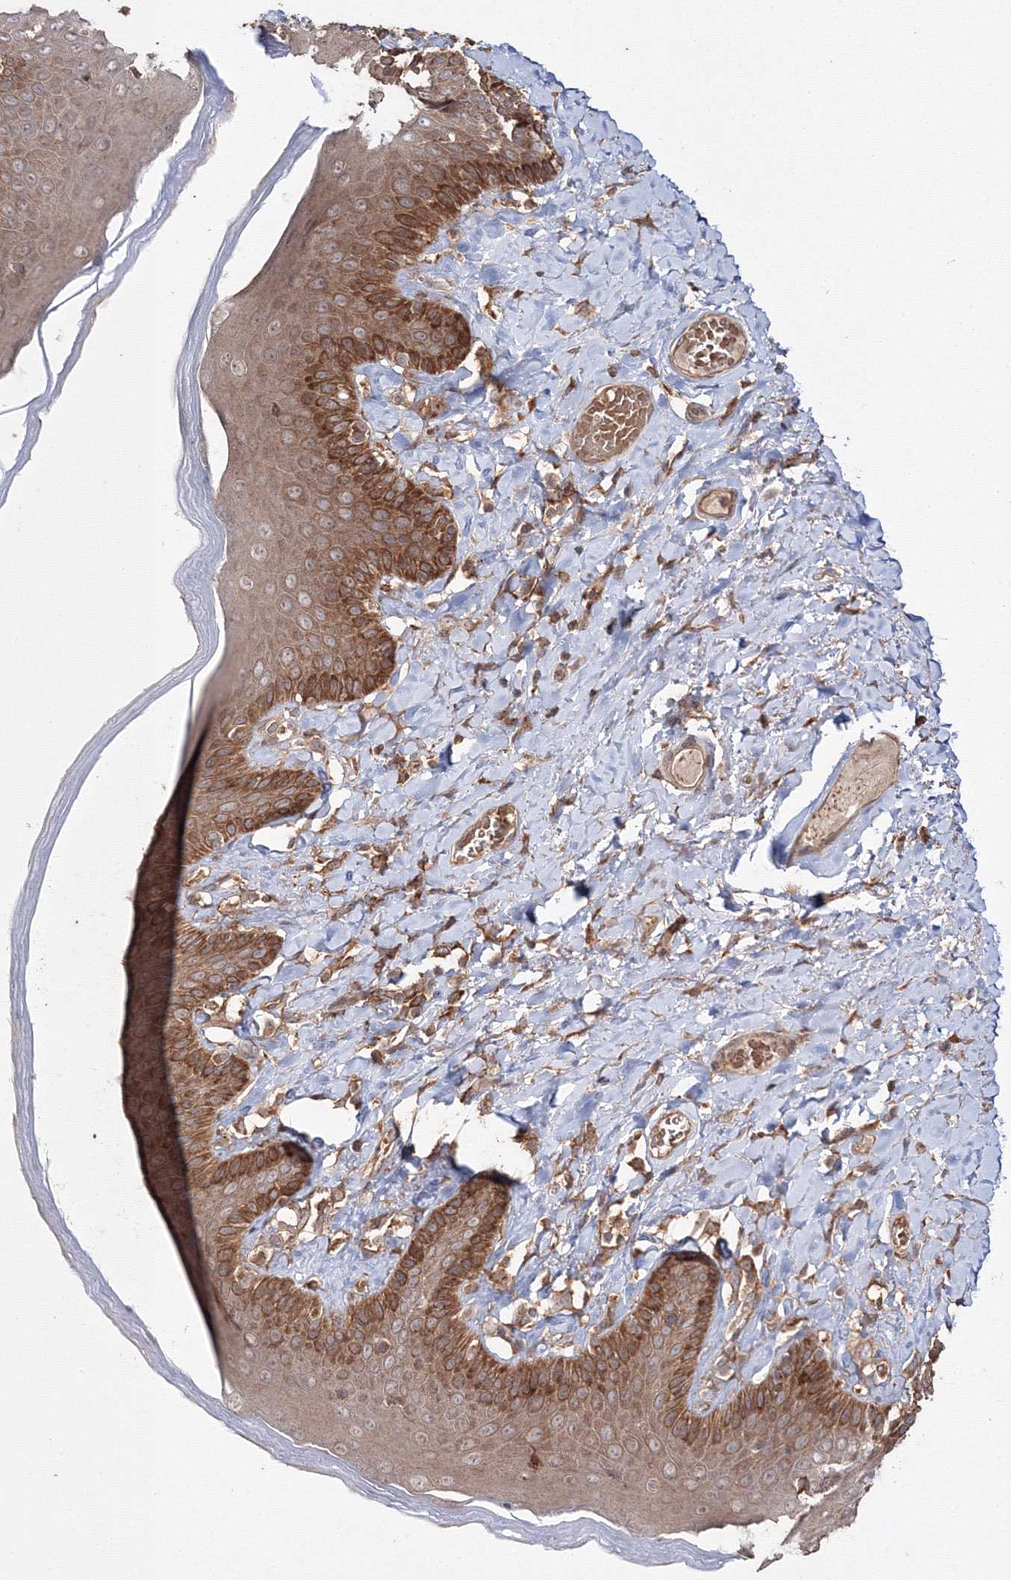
{"staining": {"intensity": "moderate", "quantity": ">75%", "location": "cytoplasmic/membranous"}, "tissue": "skin", "cell_type": "Epidermal cells", "image_type": "normal", "snomed": [{"axis": "morphology", "description": "Normal tissue, NOS"}, {"axis": "topography", "description": "Anal"}], "caption": "The photomicrograph reveals immunohistochemical staining of benign skin. There is moderate cytoplasmic/membranous staining is appreciated in approximately >75% of epidermal cells.", "gene": "DDO", "patient": {"sex": "male", "age": 69}}